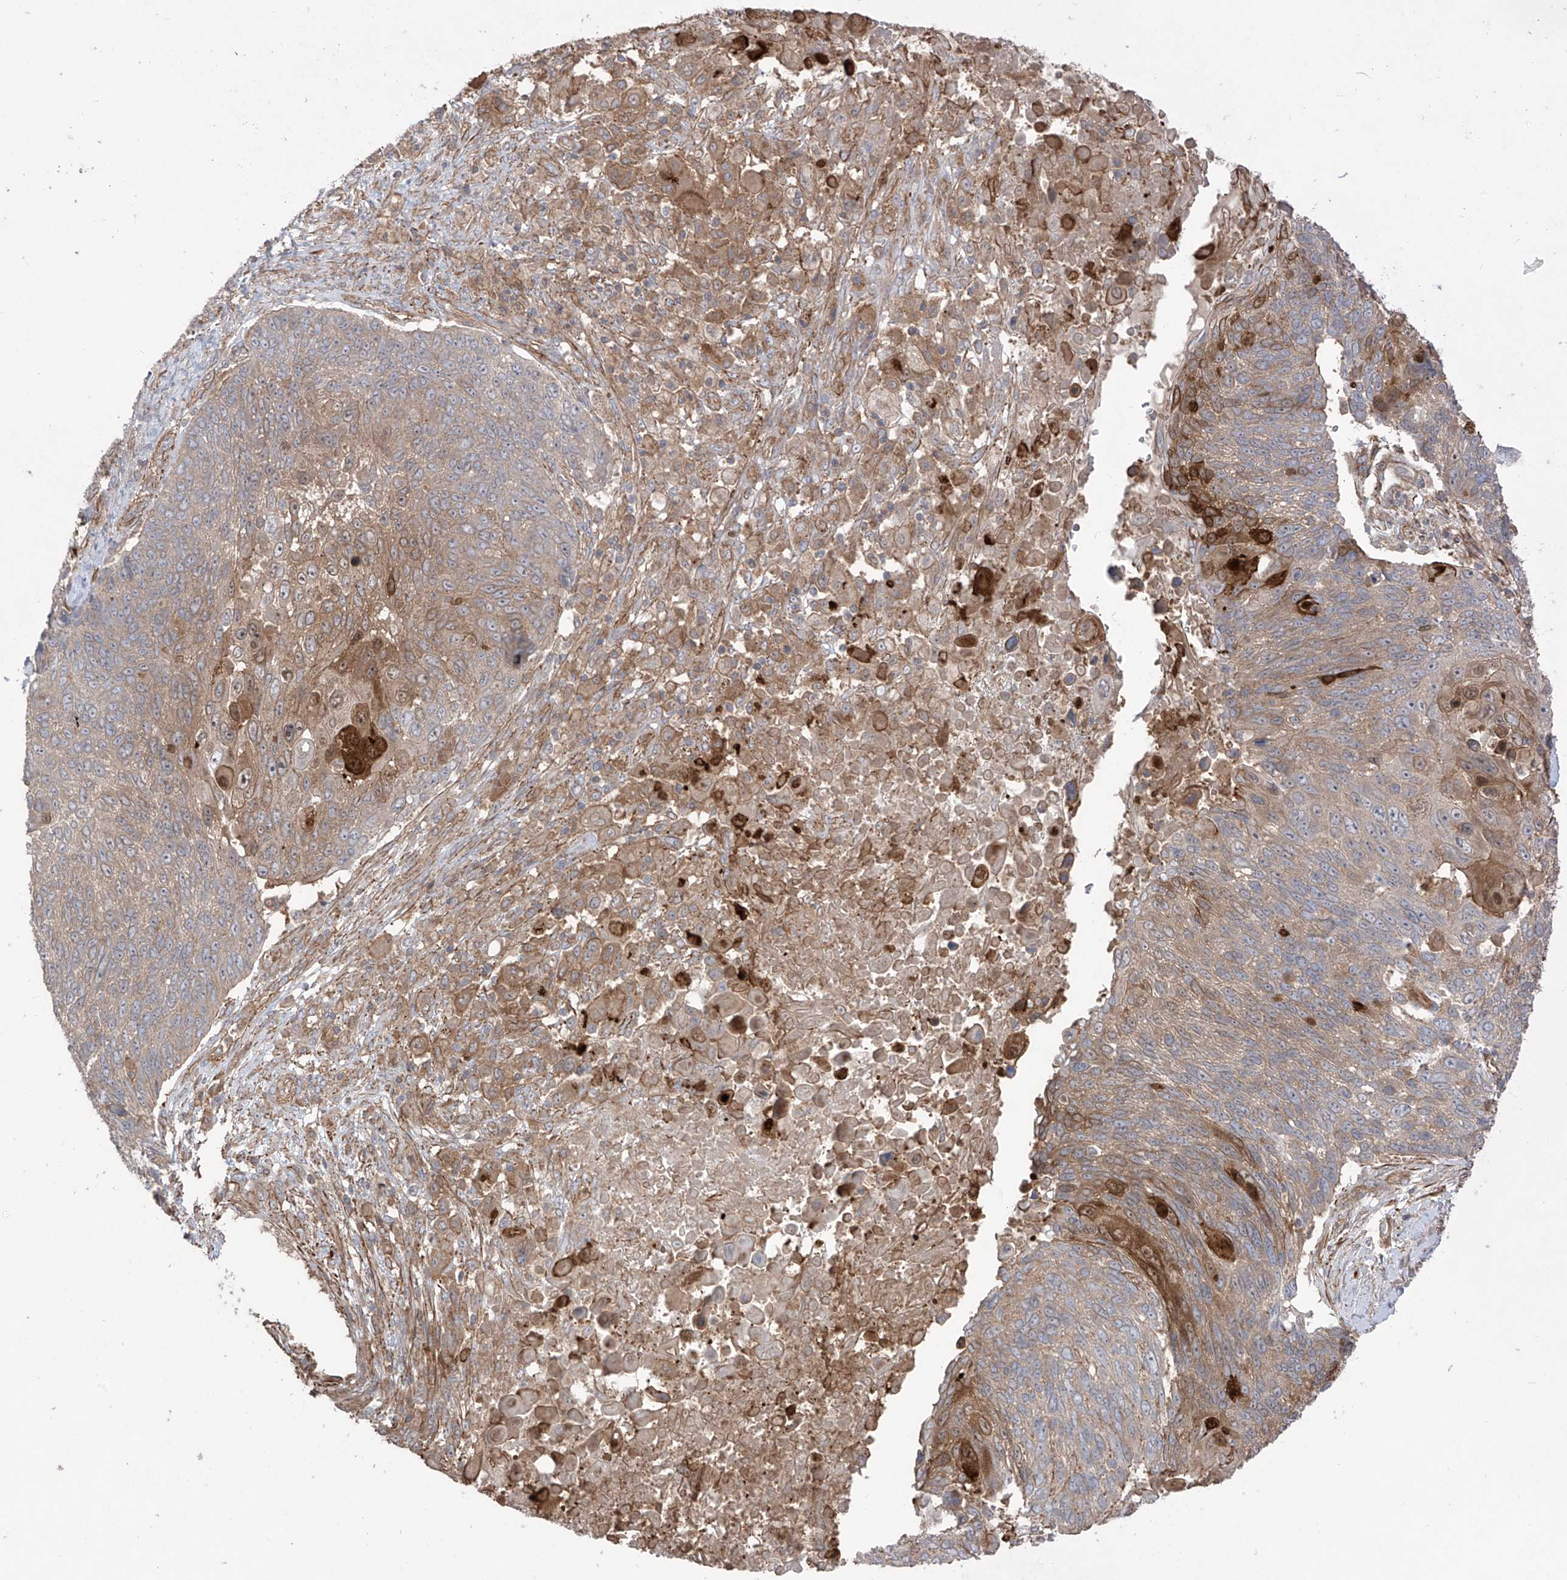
{"staining": {"intensity": "moderate", "quantity": "25%-75%", "location": "cytoplasmic/membranous"}, "tissue": "lung cancer", "cell_type": "Tumor cells", "image_type": "cancer", "snomed": [{"axis": "morphology", "description": "Squamous cell carcinoma, NOS"}, {"axis": "topography", "description": "Lung"}], "caption": "Lung squamous cell carcinoma stained with DAB (3,3'-diaminobenzidine) immunohistochemistry (IHC) demonstrates medium levels of moderate cytoplasmic/membranous positivity in about 25%-75% of tumor cells.", "gene": "TRMU", "patient": {"sex": "male", "age": 66}}